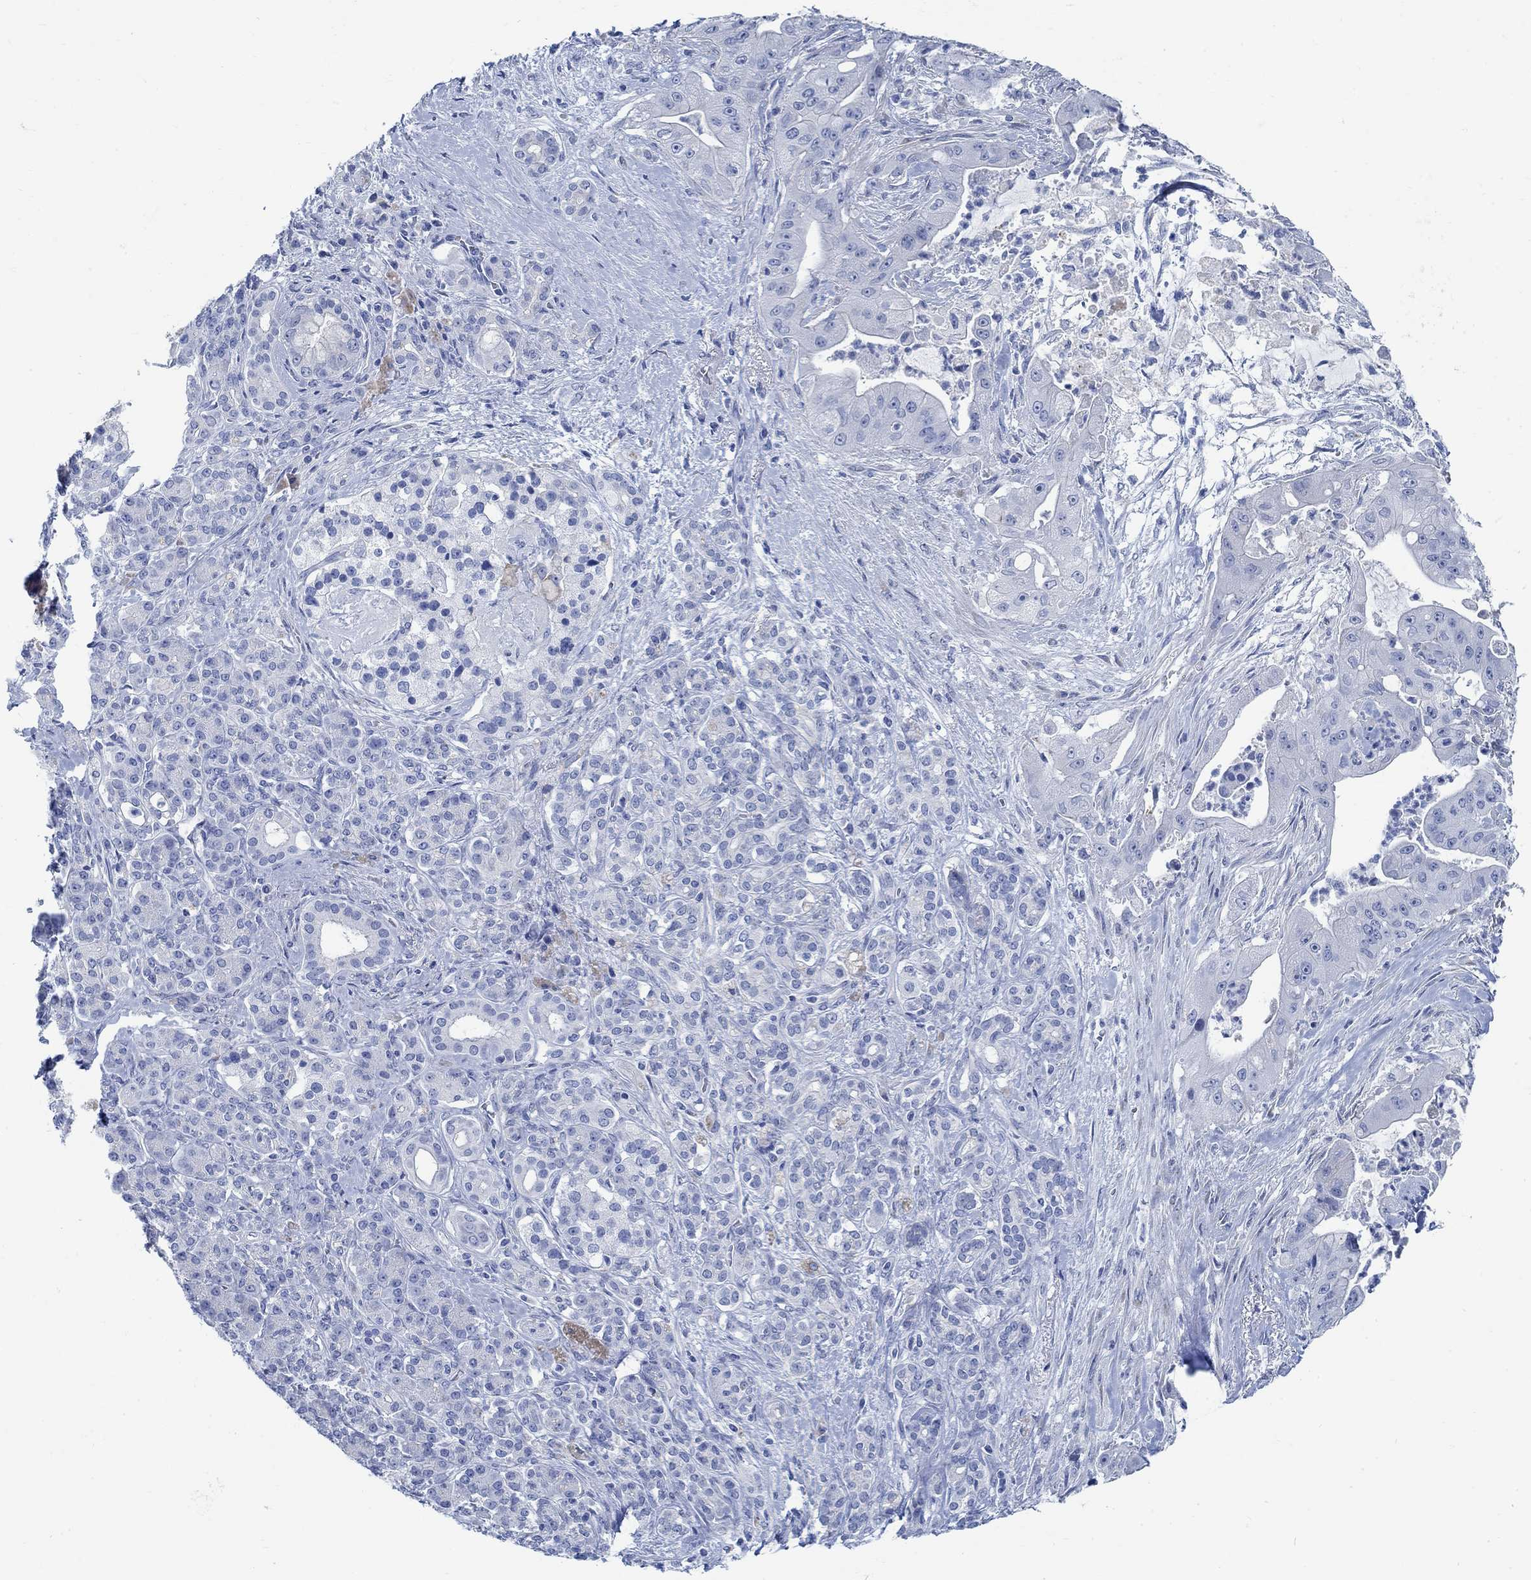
{"staining": {"intensity": "negative", "quantity": "none", "location": "none"}, "tissue": "pancreatic cancer", "cell_type": "Tumor cells", "image_type": "cancer", "snomed": [{"axis": "morphology", "description": "Normal tissue, NOS"}, {"axis": "morphology", "description": "Inflammation, NOS"}, {"axis": "morphology", "description": "Adenocarcinoma, NOS"}, {"axis": "topography", "description": "Pancreas"}], "caption": "Image shows no protein positivity in tumor cells of pancreatic cancer (adenocarcinoma) tissue.", "gene": "RBM20", "patient": {"sex": "male", "age": 57}}